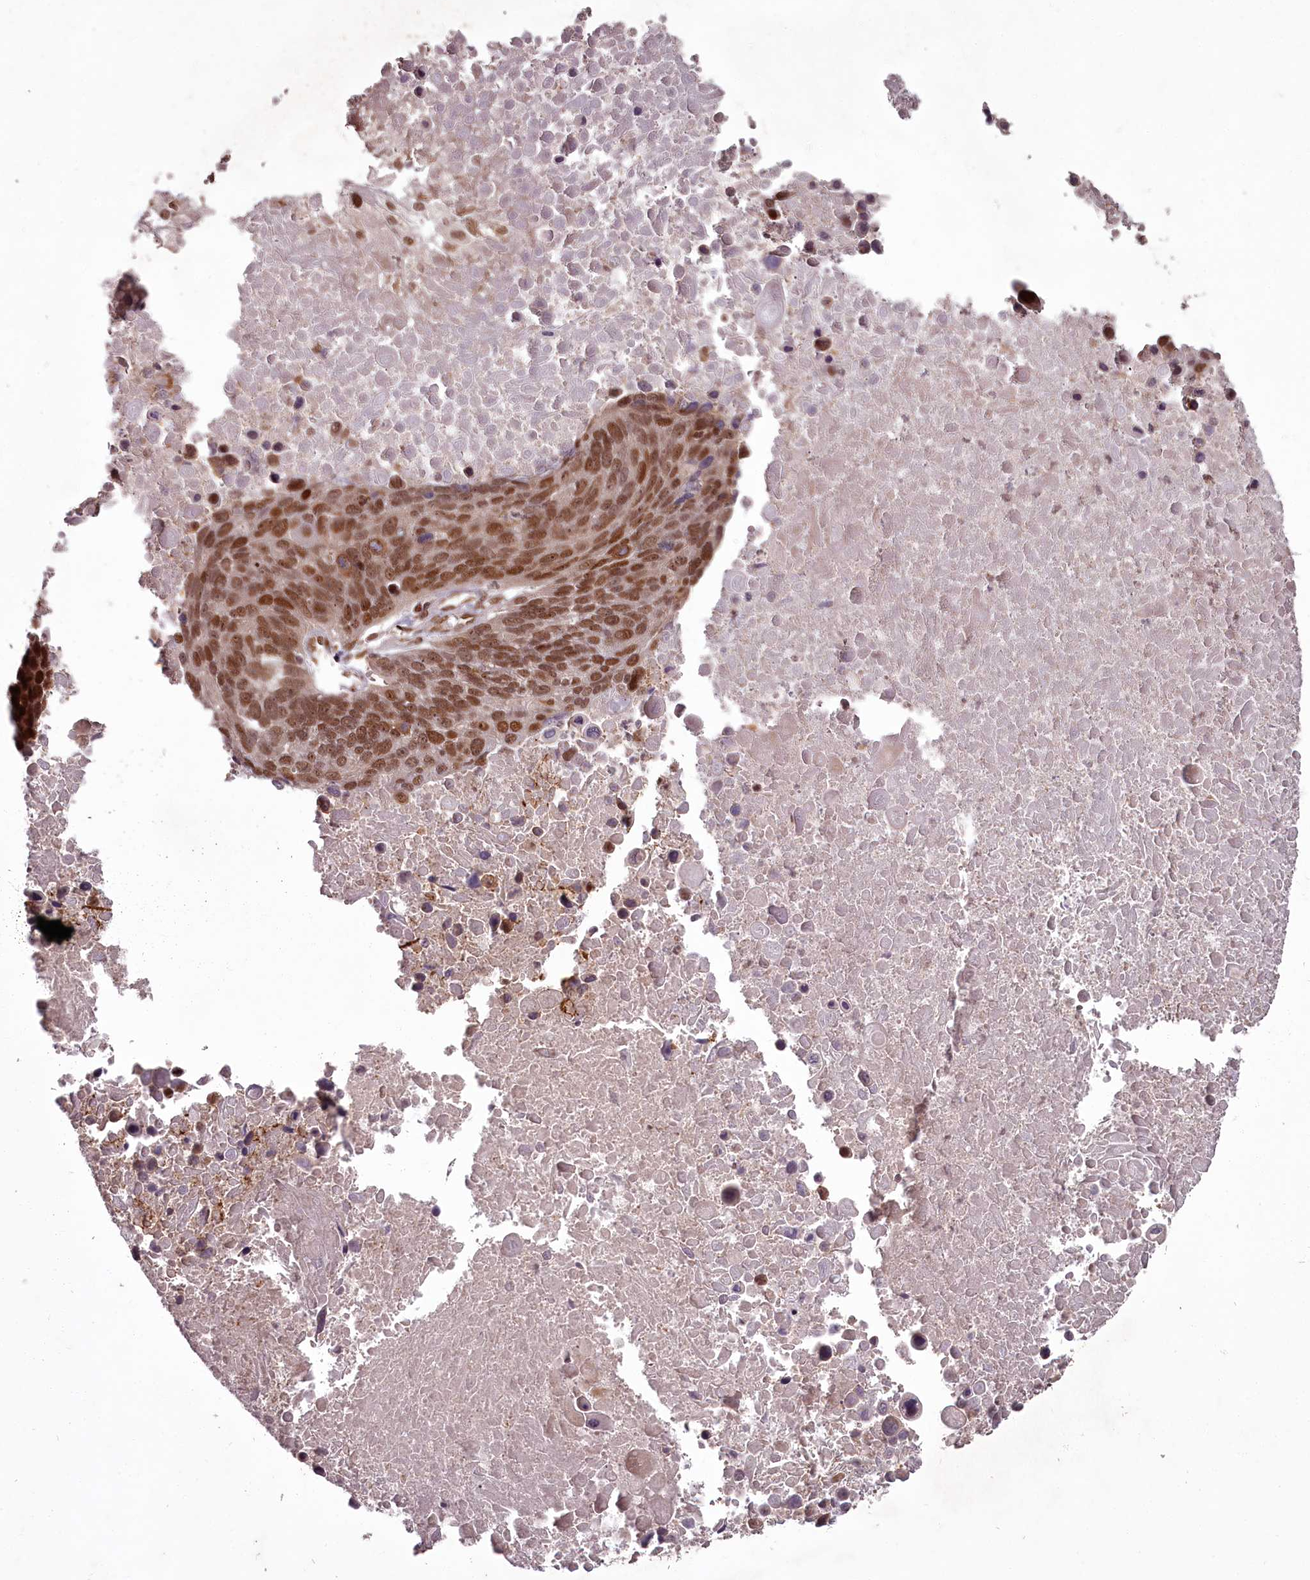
{"staining": {"intensity": "moderate", "quantity": ">75%", "location": "nuclear"}, "tissue": "lung cancer", "cell_type": "Tumor cells", "image_type": "cancer", "snomed": [{"axis": "morphology", "description": "Normal tissue, NOS"}, {"axis": "morphology", "description": "Squamous cell carcinoma, NOS"}, {"axis": "topography", "description": "Lymph node"}, {"axis": "topography", "description": "Lung"}], "caption": "Brown immunohistochemical staining in human lung cancer (squamous cell carcinoma) shows moderate nuclear positivity in about >75% of tumor cells. Immunohistochemistry stains the protein in brown and the nuclei are stained blue.", "gene": "CEP83", "patient": {"sex": "male", "age": 66}}